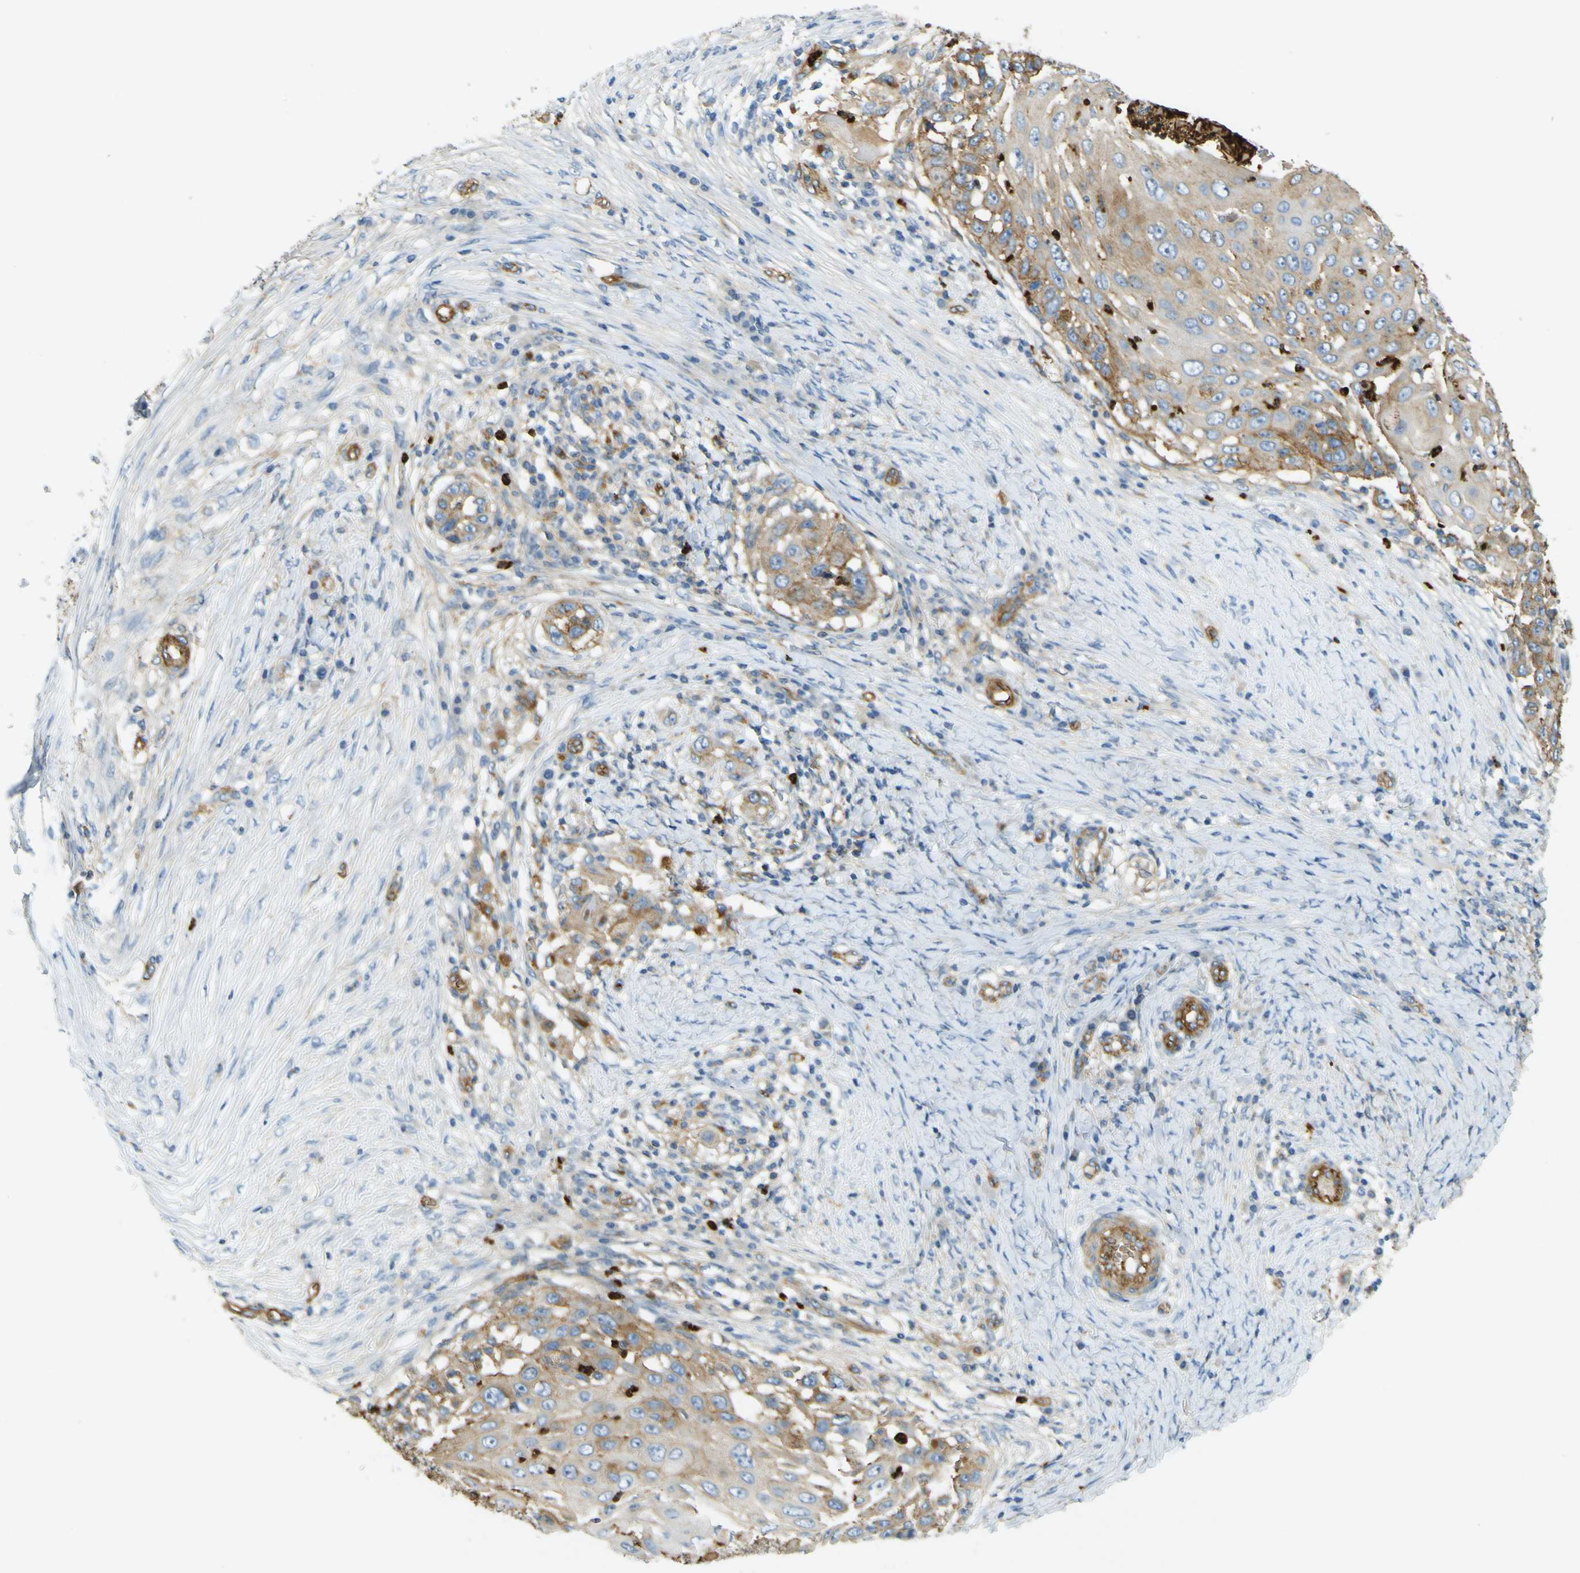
{"staining": {"intensity": "moderate", "quantity": "<25%", "location": "cytoplasmic/membranous"}, "tissue": "skin cancer", "cell_type": "Tumor cells", "image_type": "cancer", "snomed": [{"axis": "morphology", "description": "Squamous cell carcinoma, NOS"}, {"axis": "topography", "description": "Skin"}], "caption": "Protein positivity by immunohistochemistry (IHC) displays moderate cytoplasmic/membranous staining in approximately <25% of tumor cells in squamous cell carcinoma (skin).", "gene": "PLXDC1", "patient": {"sex": "female", "age": 44}}